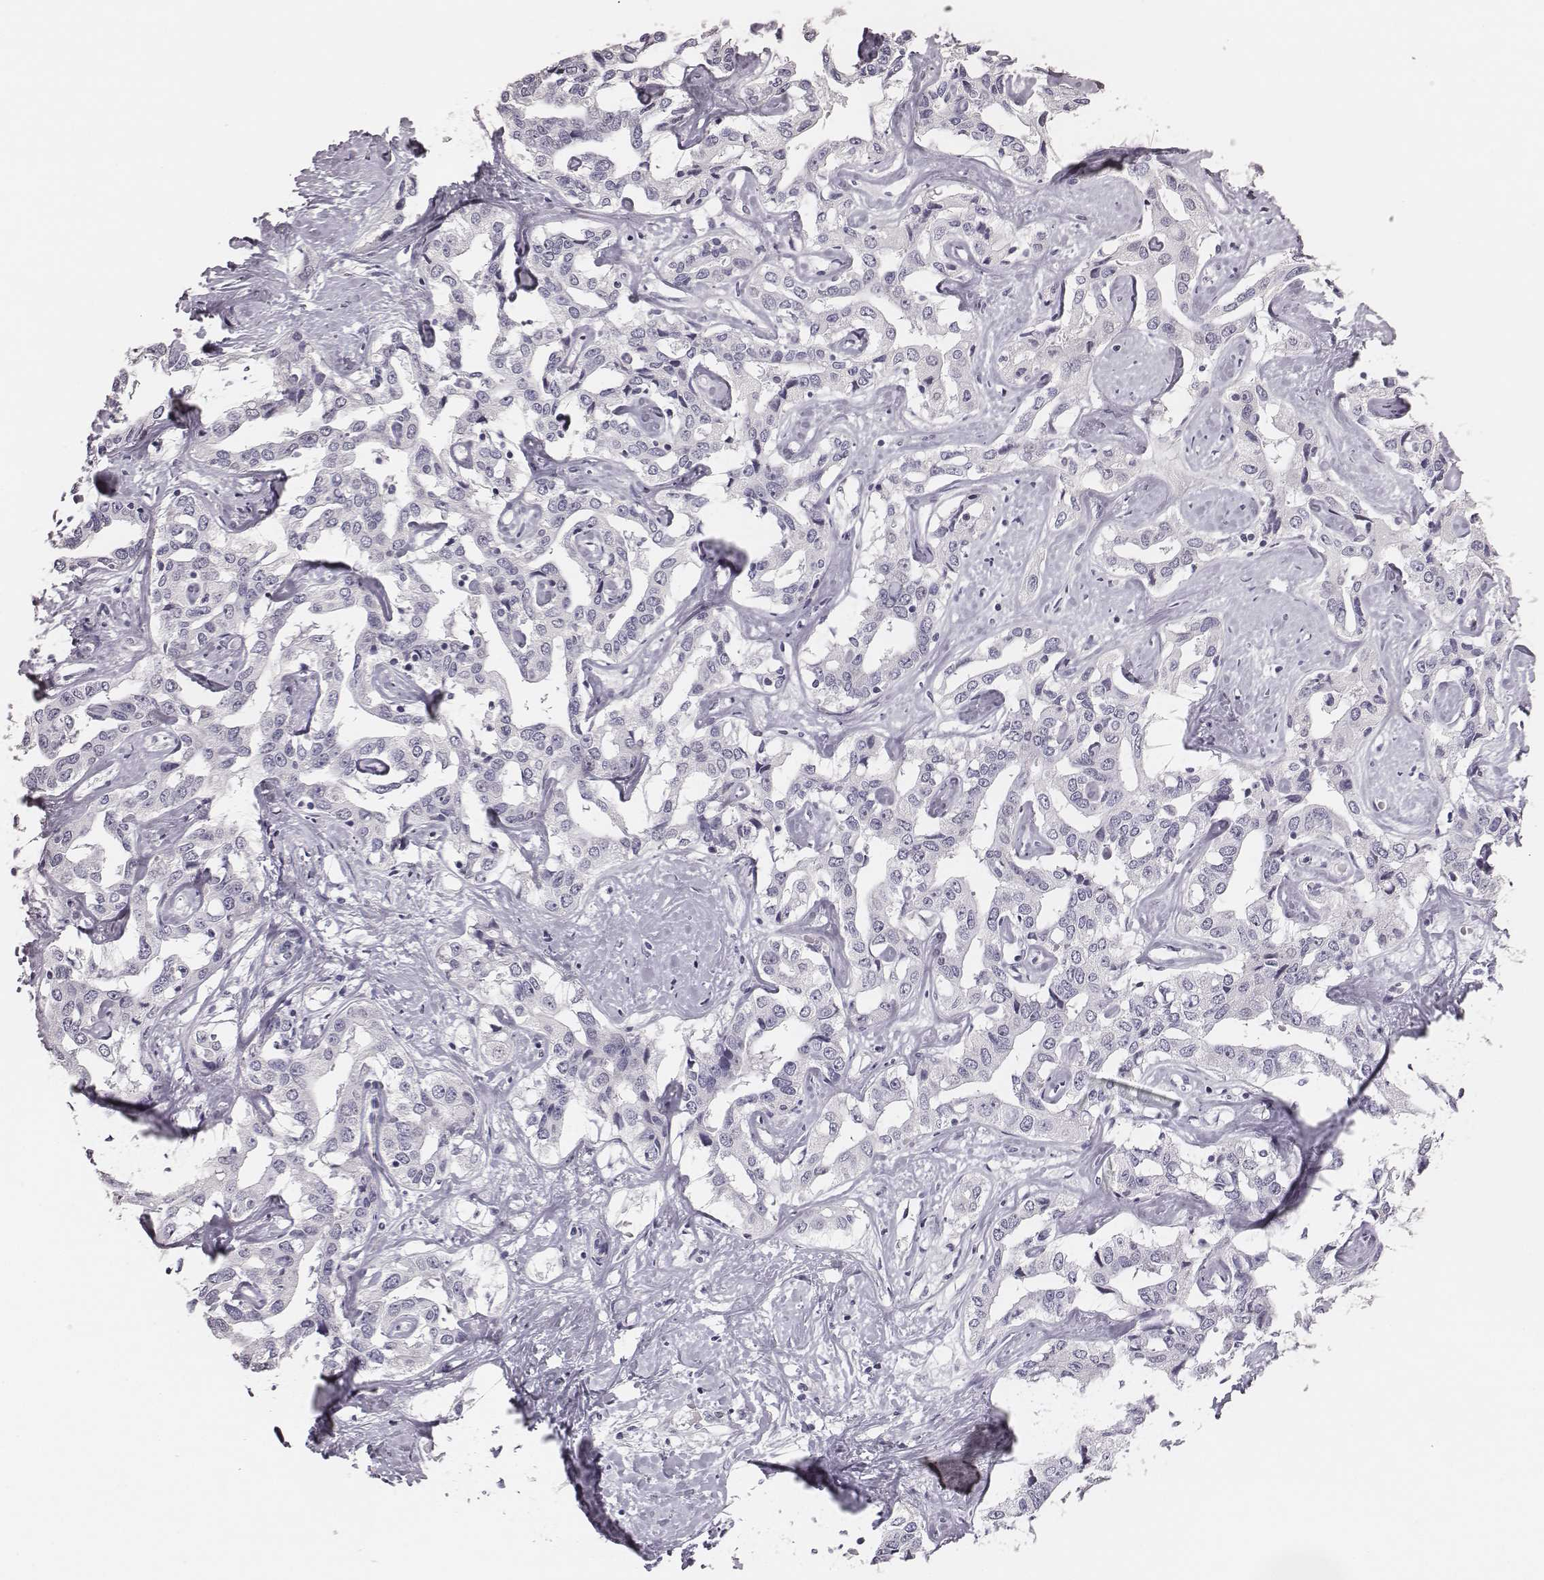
{"staining": {"intensity": "negative", "quantity": "none", "location": "none"}, "tissue": "liver cancer", "cell_type": "Tumor cells", "image_type": "cancer", "snomed": [{"axis": "morphology", "description": "Cholangiocarcinoma"}, {"axis": "topography", "description": "Liver"}], "caption": "A histopathology image of human liver cholangiocarcinoma is negative for staining in tumor cells.", "gene": "CSHL1", "patient": {"sex": "male", "age": 59}}